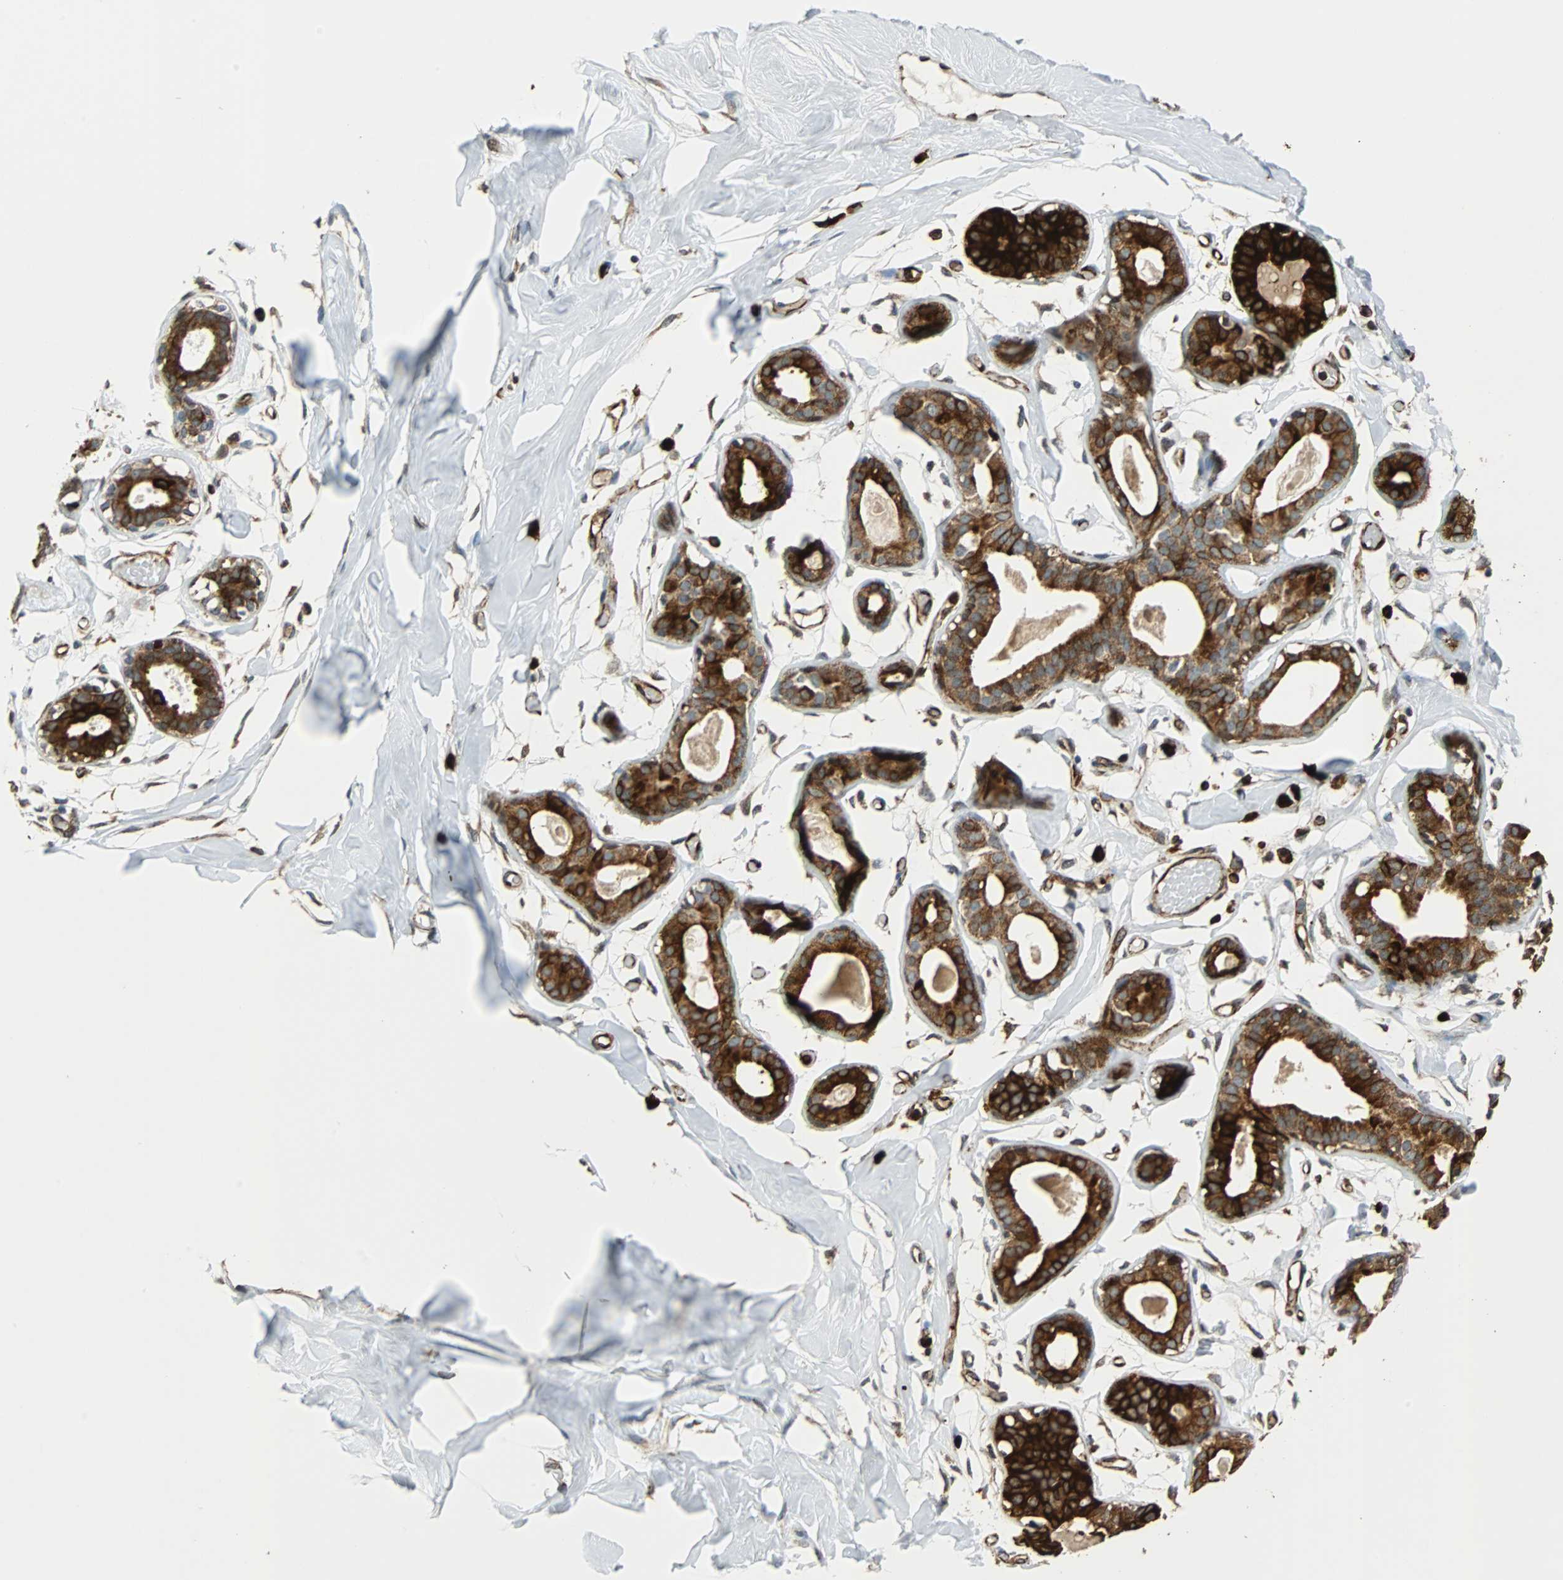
{"staining": {"intensity": "moderate", "quantity": ">75%", "location": "cytoplasmic/membranous"}, "tissue": "breast", "cell_type": "Adipocytes", "image_type": "normal", "snomed": [{"axis": "morphology", "description": "Normal tissue, NOS"}, {"axis": "topography", "description": "Breast"}, {"axis": "topography", "description": "Soft tissue"}], "caption": "The image displays staining of unremarkable breast, revealing moderate cytoplasmic/membranous protein staining (brown color) within adipocytes. The protein of interest is stained brown, and the nuclei are stained in blue (DAB (3,3'-diaminobenzidine) IHC with brightfield microscopy, high magnification).", "gene": "TUBA4A", "patient": {"sex": "female", "age": 25}}